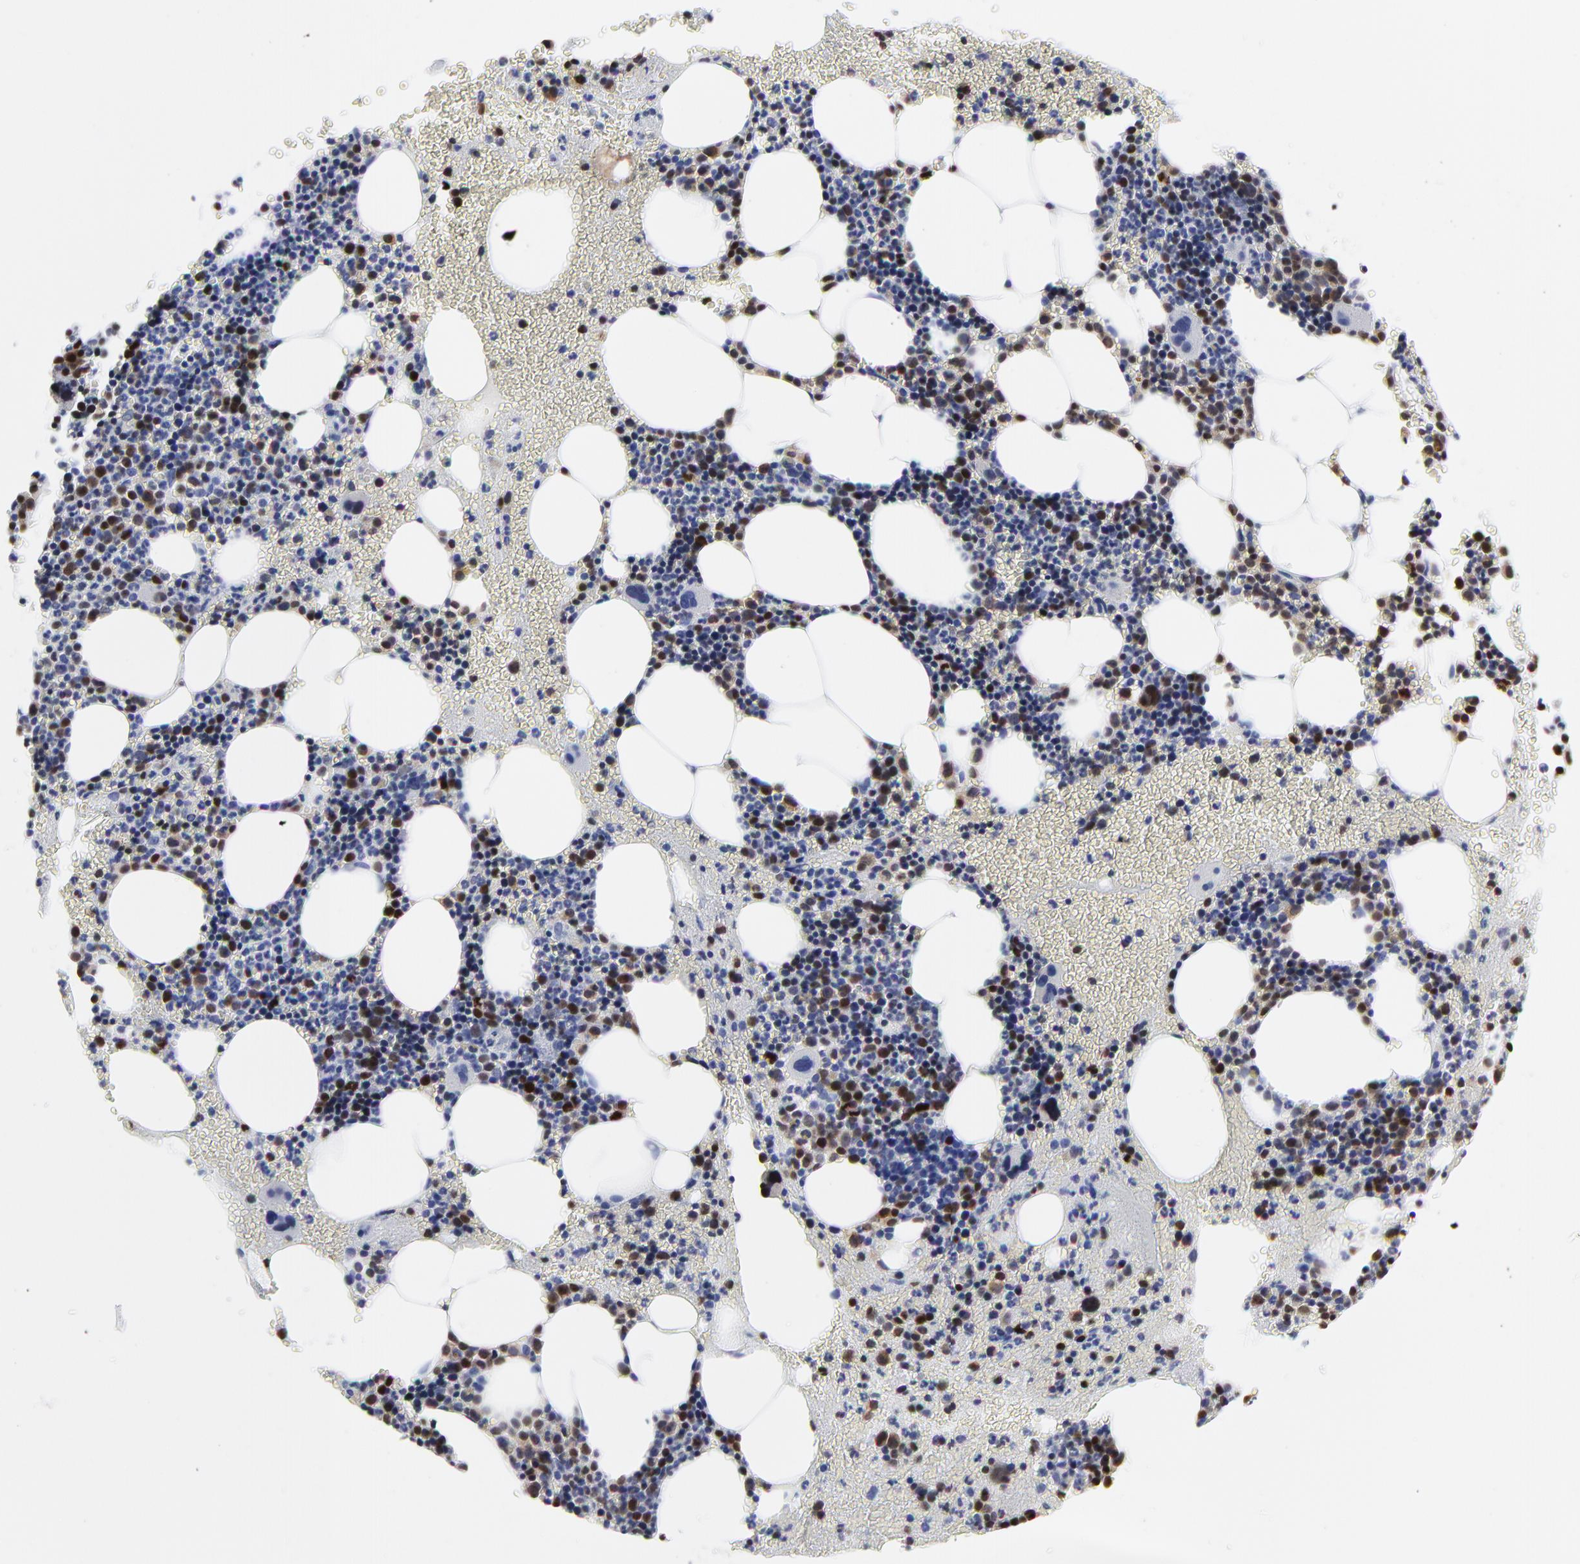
{"staining": {"intensity": "moderate", "quantity": "25%-75%", "location": "nuclear"}, "tissue": "bone marrow", "cell_type": "Hematopoietic cells", "image_type": "normal", "snomed": [{"axis": "morphology", "description": "Normal tissue, NOS"}, {"axis": "topography", "description": "Bone marrow"}], "caption": "Protein staining of normal bone marrow exhibits moderate nuclear expression in approximately 25%-75% of hematopoietic cells.", "gene": "NCAPH", "patient": {"sex": "male", "age": 82}}